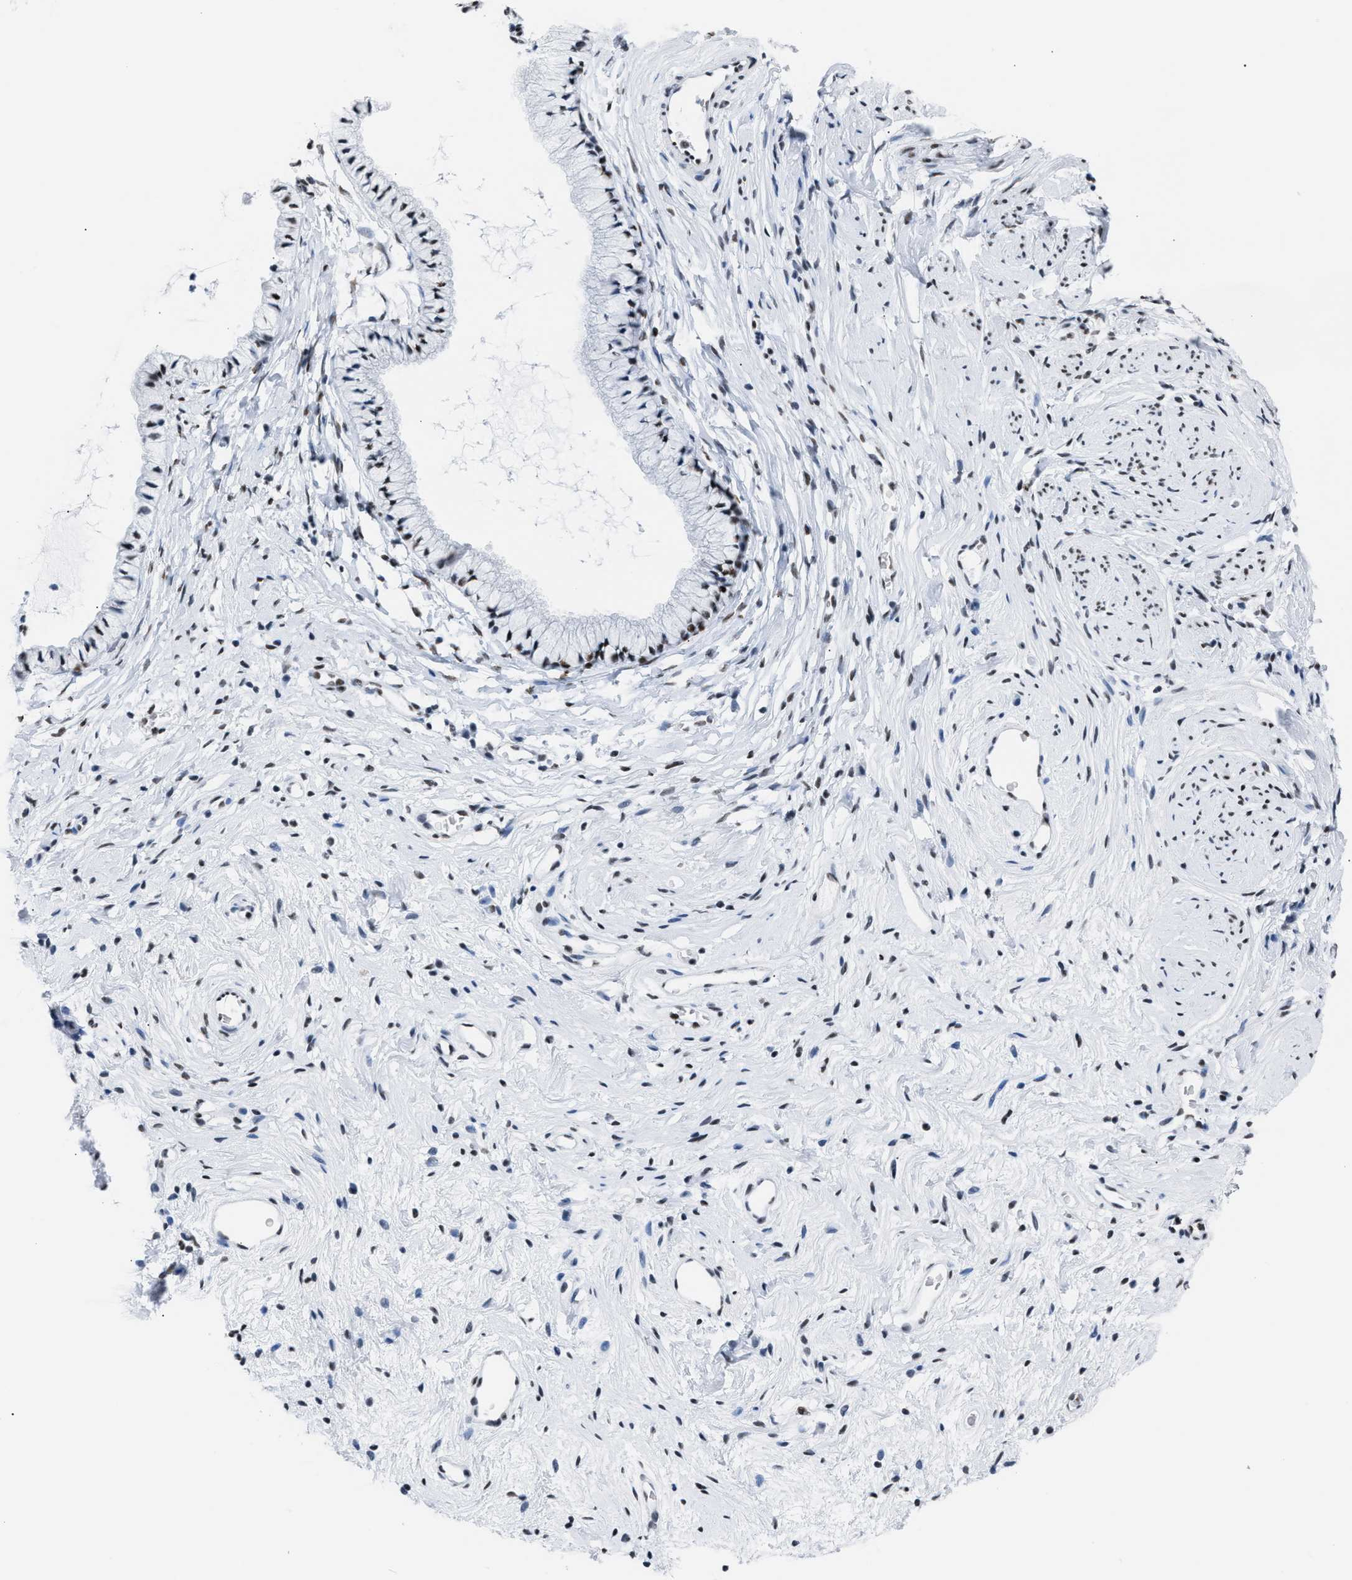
{"staining": {"intensity": "weak", "quantity": "<25%", "location": "nuclear"}, "tissue": "cervix", "cell_type": "Glandular cells", "image_type": "normal", "snomed": [{"axis": "morphology", "description": "Normal tissue, NOS"}, {"axis": "topography", "description": "Cervix"}], "caption": "Glandular cells show no significant expression in unremarkable cervix. (DAB immunohistochemistry with hematoxylin counter stain).", "gene": "CCAR2", "patient": {"sex": "female", "age": 77}}